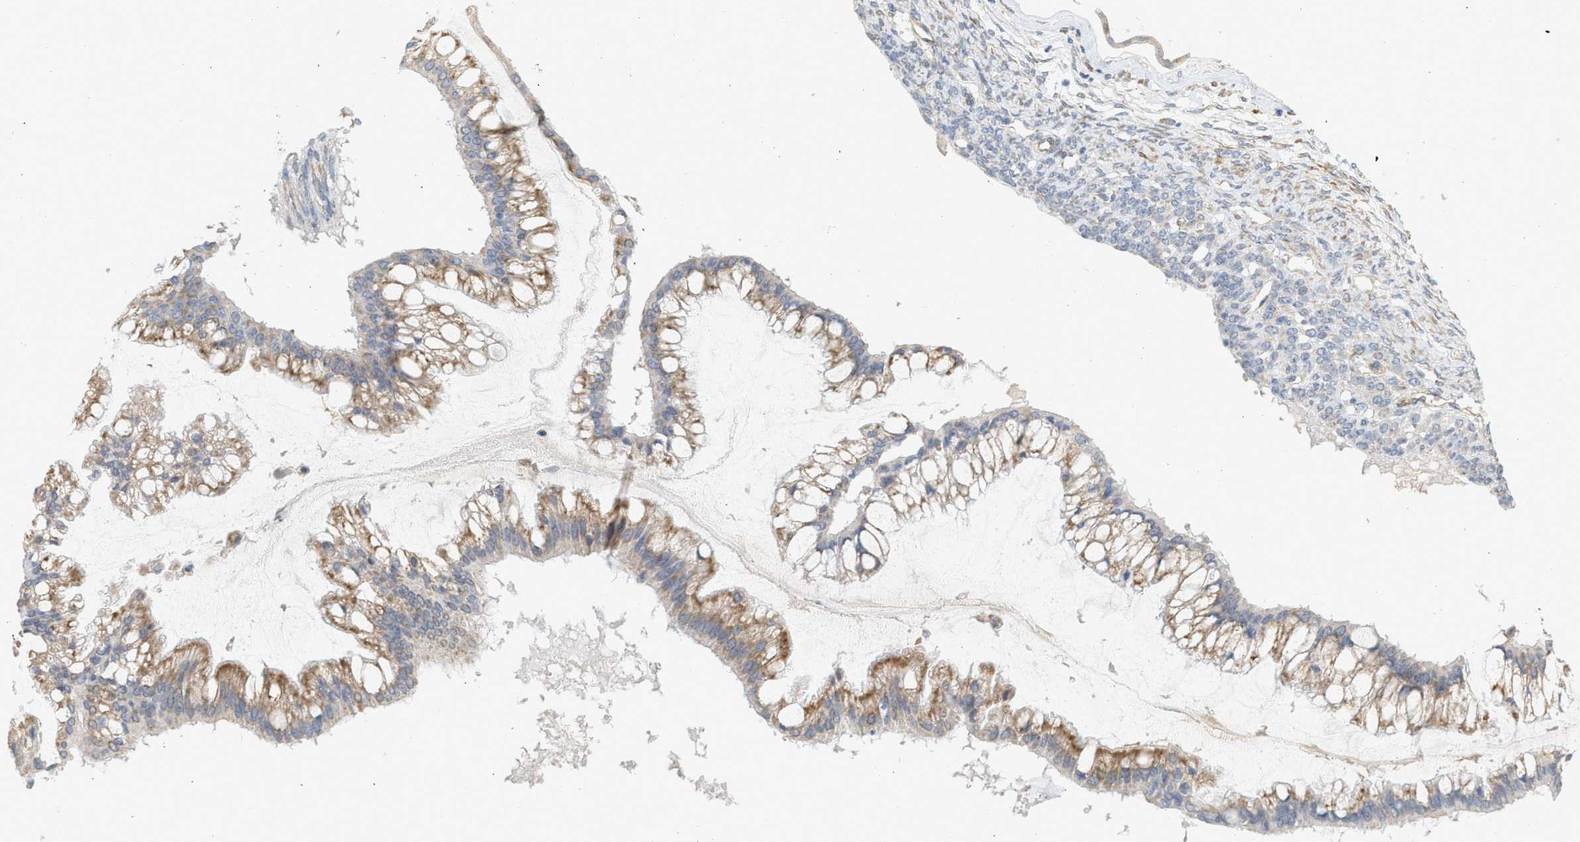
{"staining": {"intensity": "moderate", "quantity": ">75%", "location": "cytoplasmic/membranous"}, "tissue": "ovarian cancer", "cell_type": "Tumor cells", "image_type": "cancer", "snomed": [{"axis": "morphology", "description": "Cystadenocarcinoma, mucinous, NOS"}, {"axis": "topography", "description": "Ovary"}], "caption": "Brown immunohistochemical staining in mucinous cystadenocarcinoma (ovarian) reveals moderate cytoplasmic/membranous expression in approximately >75% of tumor cells.", "gene": "SVOP", "patient": {"sex": "female", "age": 73}}